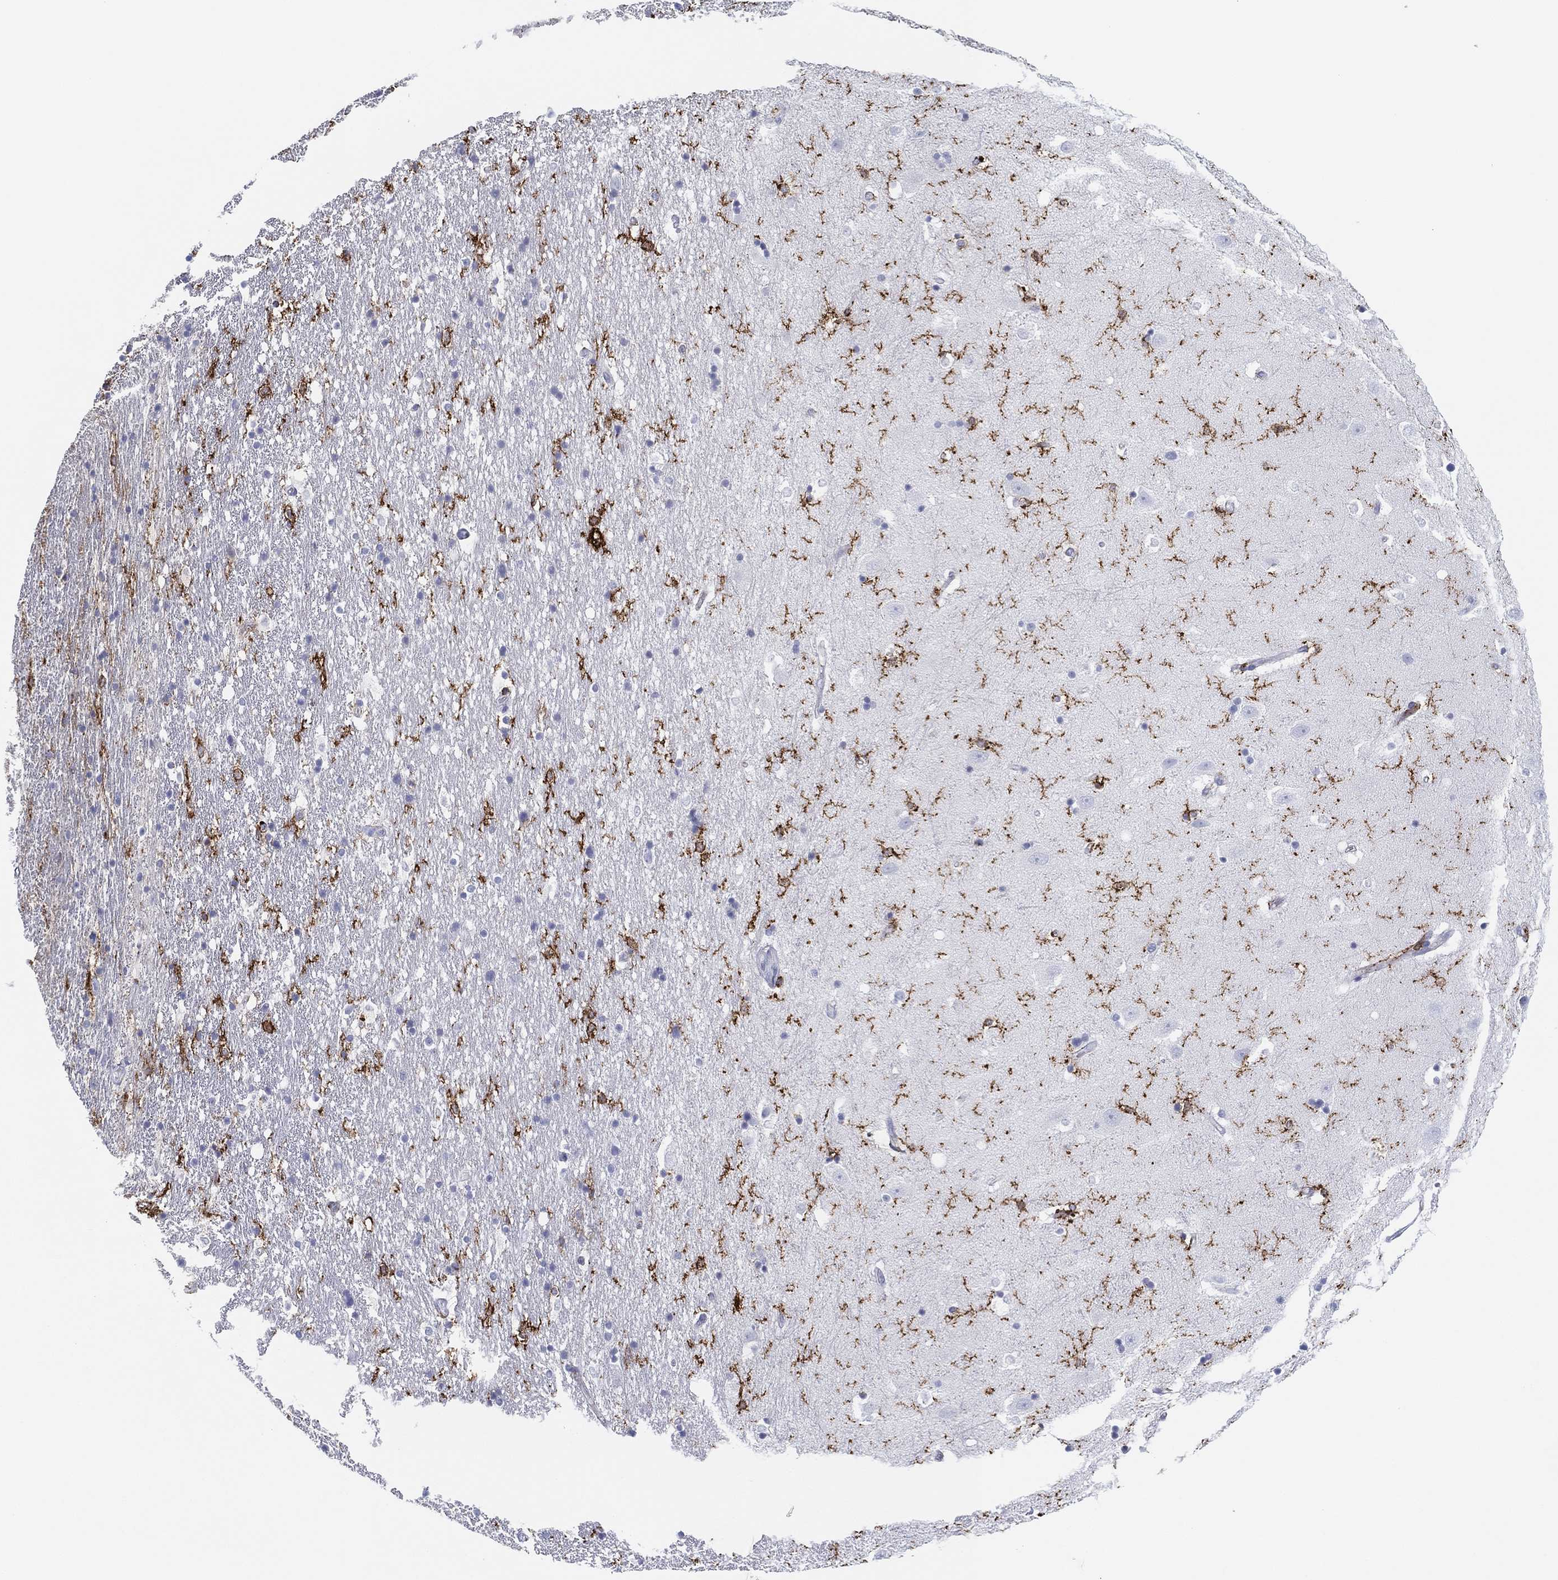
{"staining": {"intensity": "strong", "quantity": "25%-75%", "location": "cytoplasmic/membranous"}, "tissue": "hippocampus", "cell_type": "Glial cells", "image_type": "normal", "snomed": [{"axis": "morphology", "description": "Normal tissue, NOS"}, {"axis": "topography", "description": "Hippocampus"}], "caption": "Strong cytoplasmic/membranous expression for a protein is identified in approximately 25%-75% of glial cells of benign hippocampus using immunohistochemistry.", "gene": "SELPLG", "patient": {"sex": "male", "age": 49}}